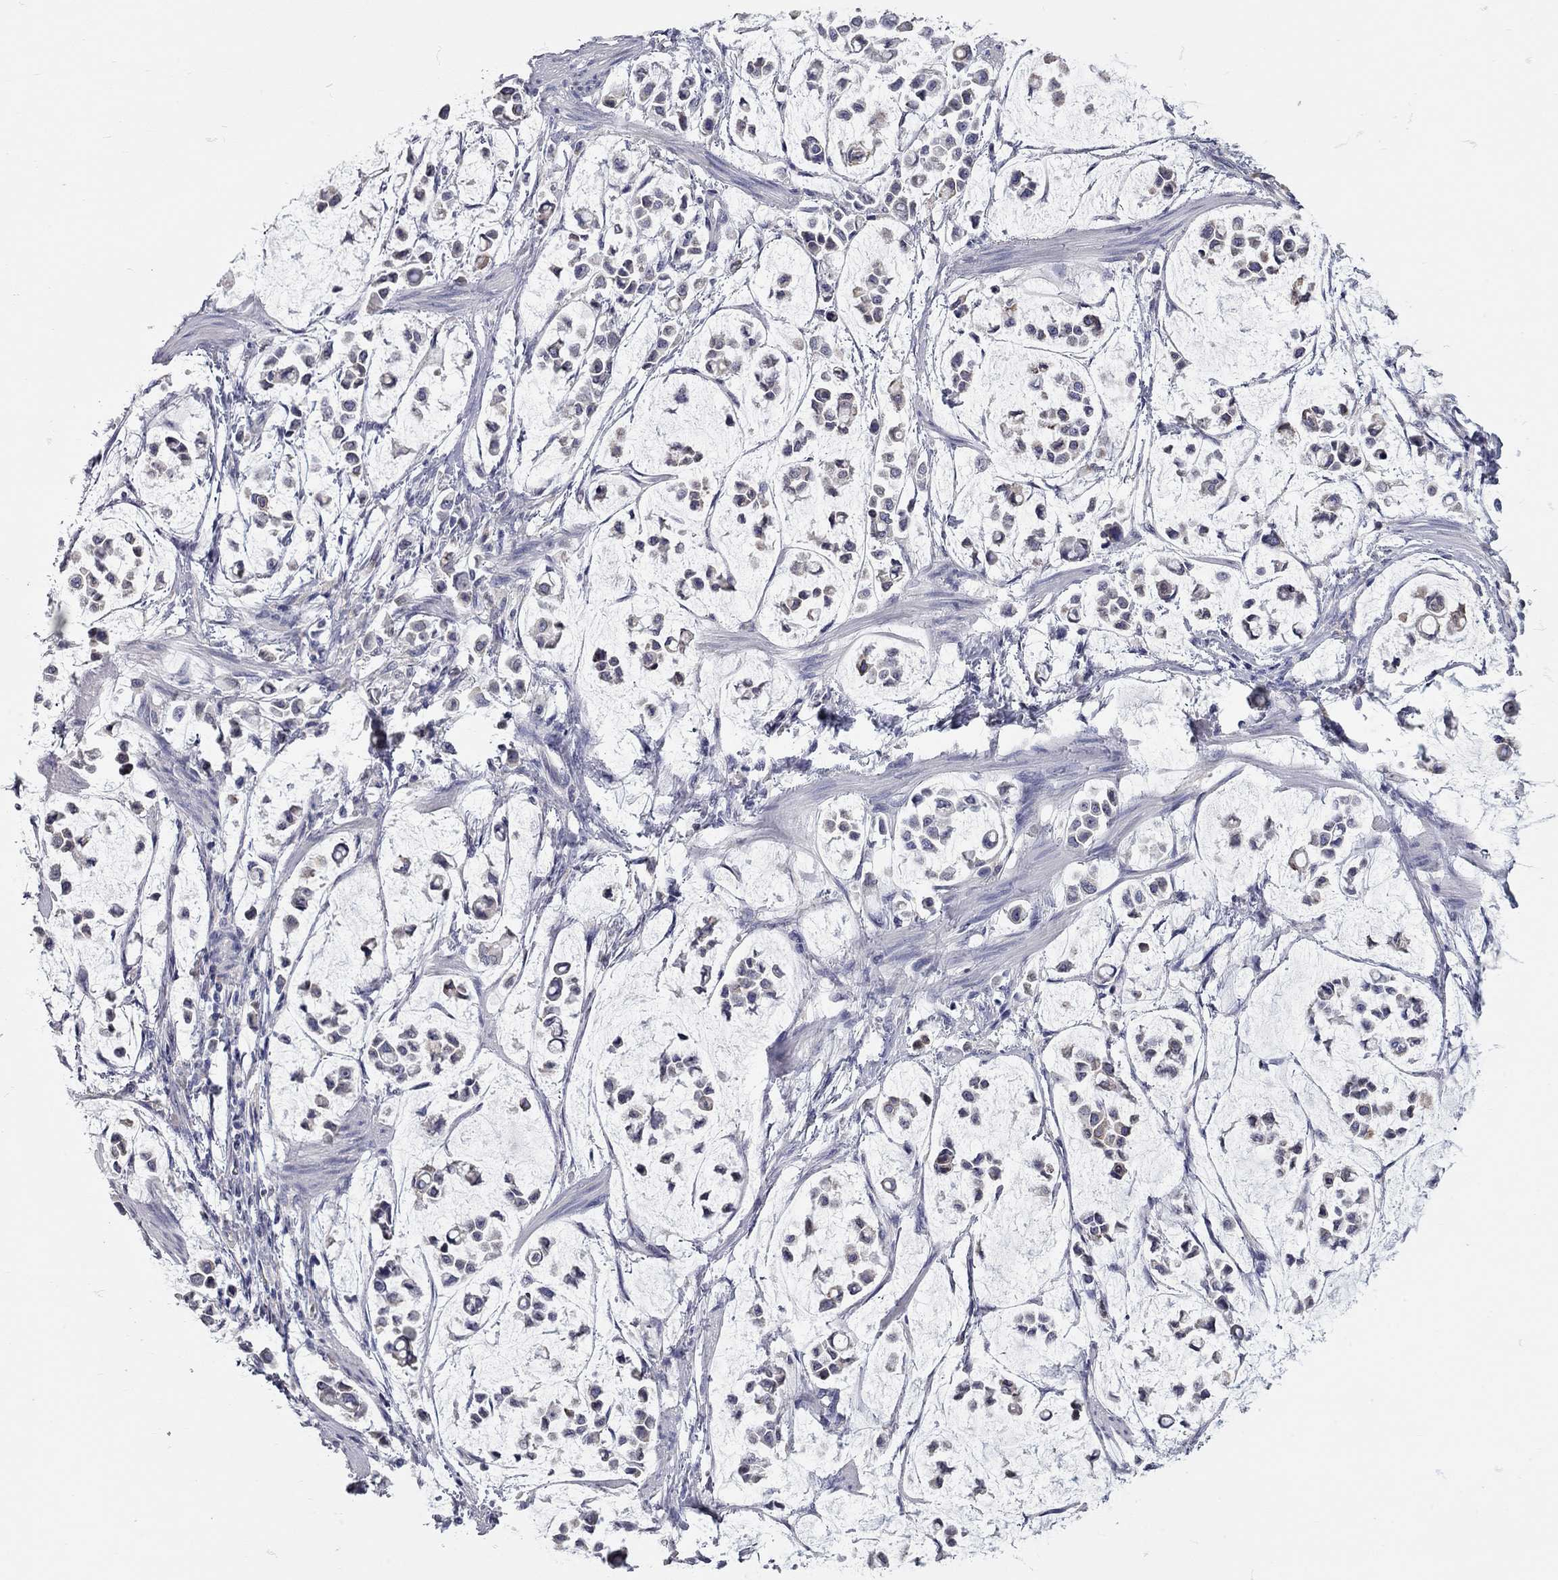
{"staining": {"intensity": "negative", "quantity": "none", "location": "none"}, "tissue": "stomach cancer", "cell_type": "Tumor cells", "image_type": "cancer", "snomed": [{"axis": "morphology", "description": "Adenocarcinoma, NOS"}, {"axis": "topography", "description": "Stomach"}], "caption": "Histopathology image shows no significant protein staining in tumor cells of adenocarcinoma (stomach). The staining was performed using DAB to visualize the protein expression in brown, while the nuclei were stained in blue with hematoxylin (Magnification: 20x).", "gene": "XAGE2", "patient": {"sex": "male", "age": 82}}